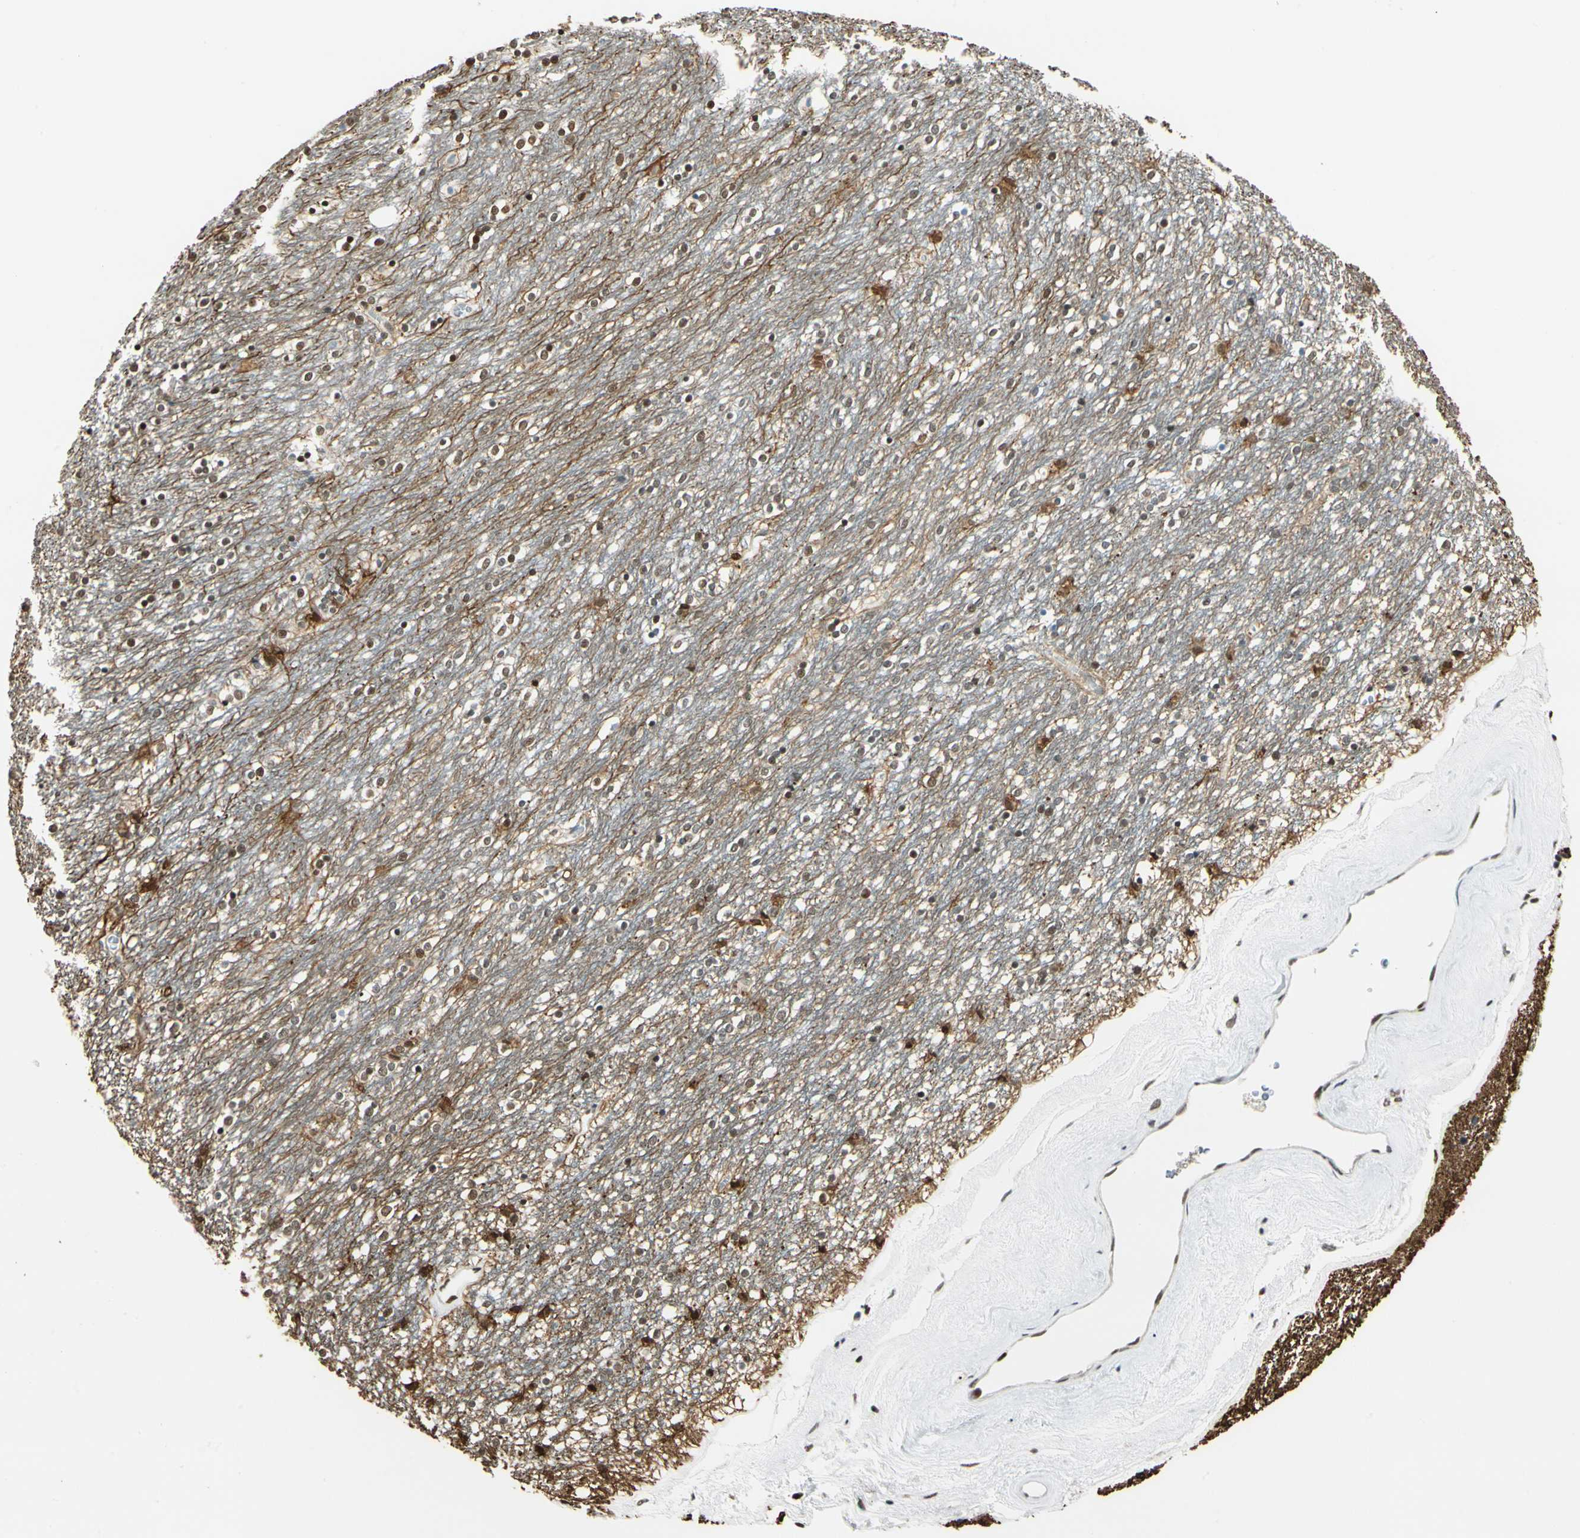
{"staining": {"intensity": "moderate", "quantity": "25%-75%", "location": "cytoplasmic/membranous,nuclear"}, "tissue": "caudate", "cell_type": "Glial cells", "image_type": "normal", "snomed": [{"axis": "morphology", "description": "Normal tissue, NOS"}, {"axis": "topography", "description": "Lateral ventricle wall"}], "caption": "This is an image of immunohistochemistry staining of unremarkable caudate, which shows moderate expression in the cytoplasmic/membranous,nuclear of glial cells.", "gene": "FANCG", "patient": {"sex": "female", "age": 54}}